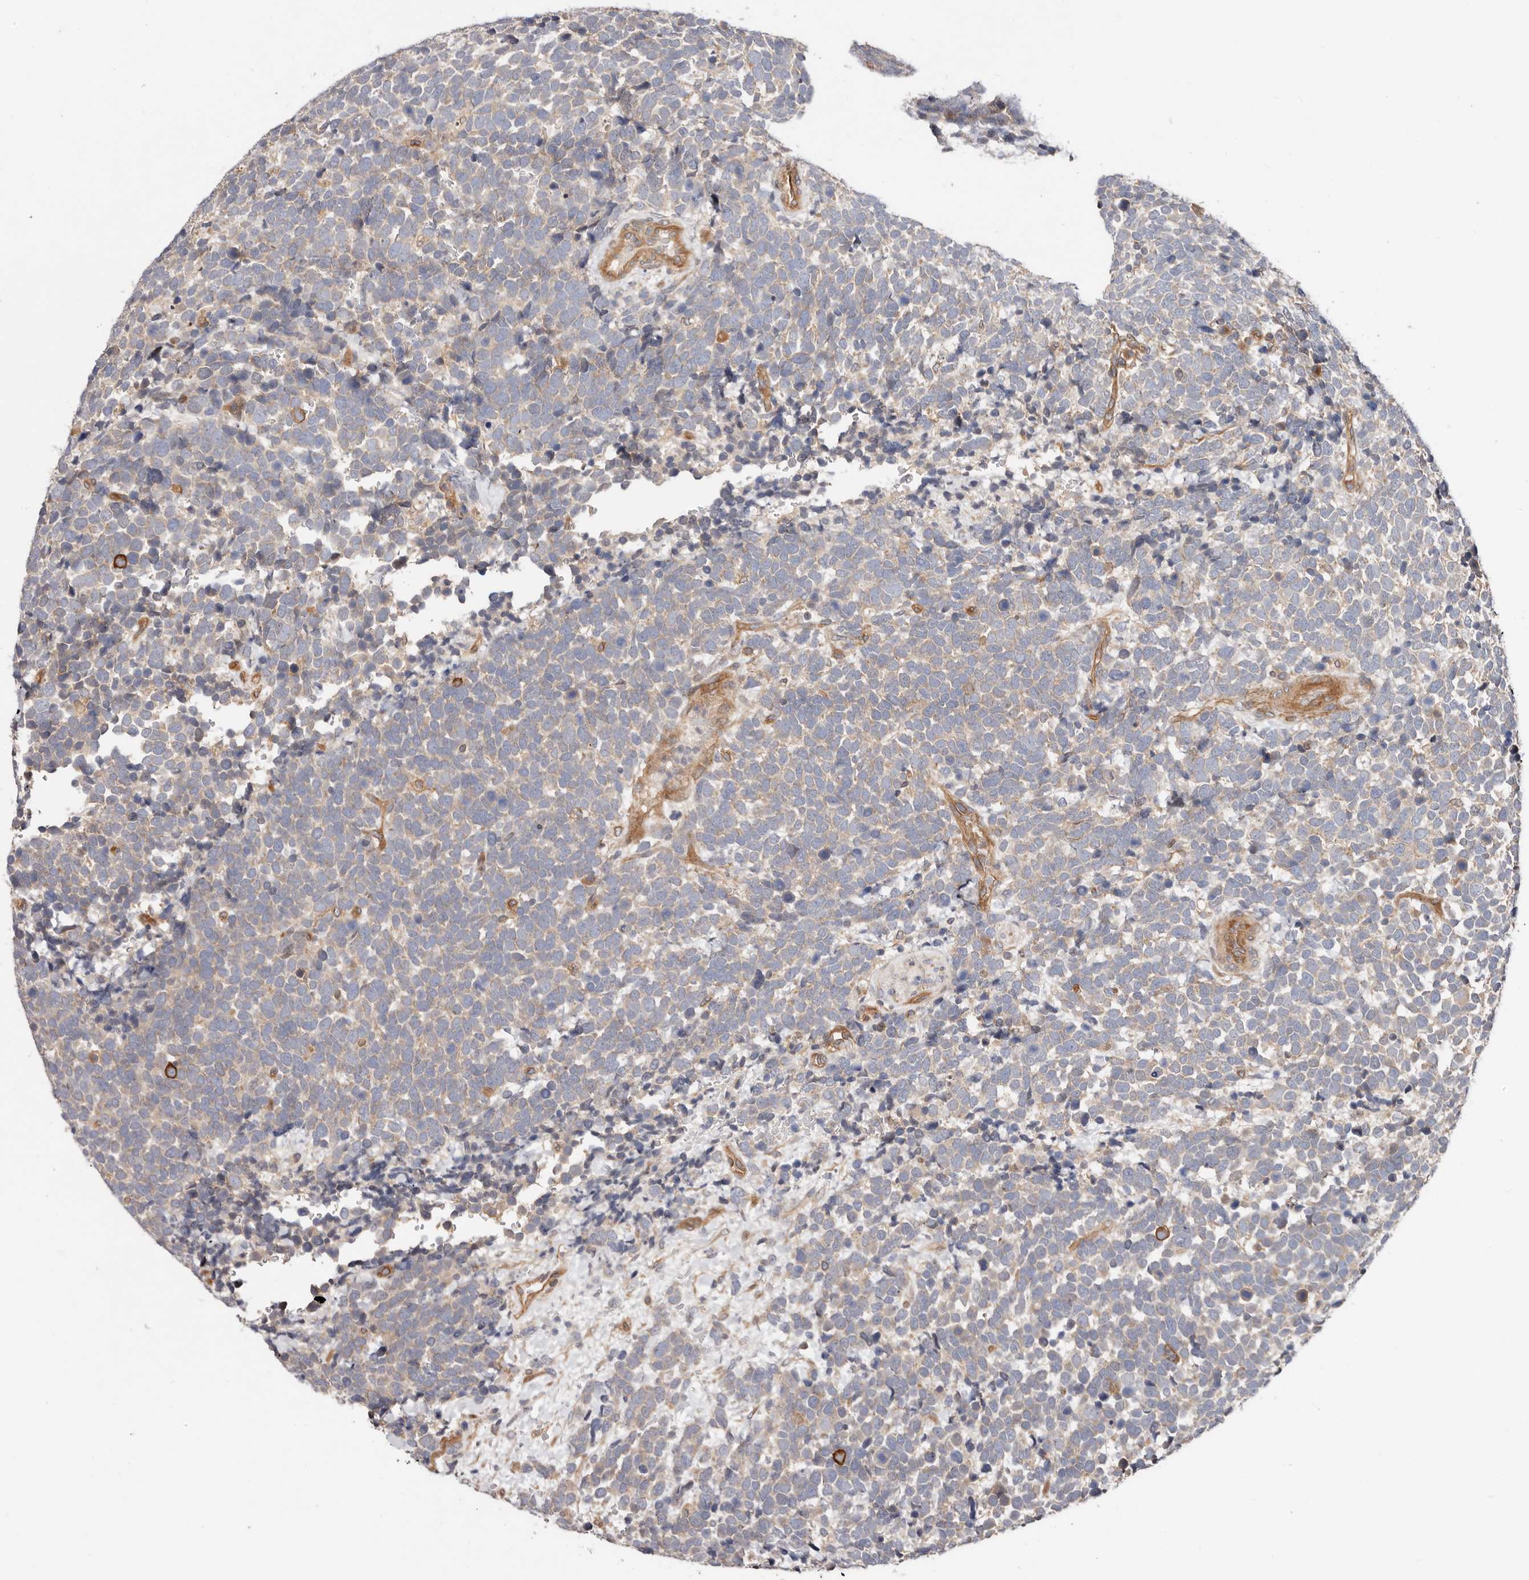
{"staining": {"intensity": "strong", "quantity": "<25%", "location": "cytoplasmic/membranous"}, "tissue": "urothelial cancer", "cell_type": "Tumor cells", "image_type": "cancer", "snomed": [{"axis": "morphology", "description": "Urothelial carcinoma, High grade"}, {"axis": "topography", "description": "Urinary bladder"}], "caption": "Approximately <25% of tumor cells in human urothelial cancer demonstrate strong cytoplasmic/membranous protein positivity as visualized by brown immunohistochemical staining.", "gene": "MACF1", "patient": {"sex": "female", "age": 82}}